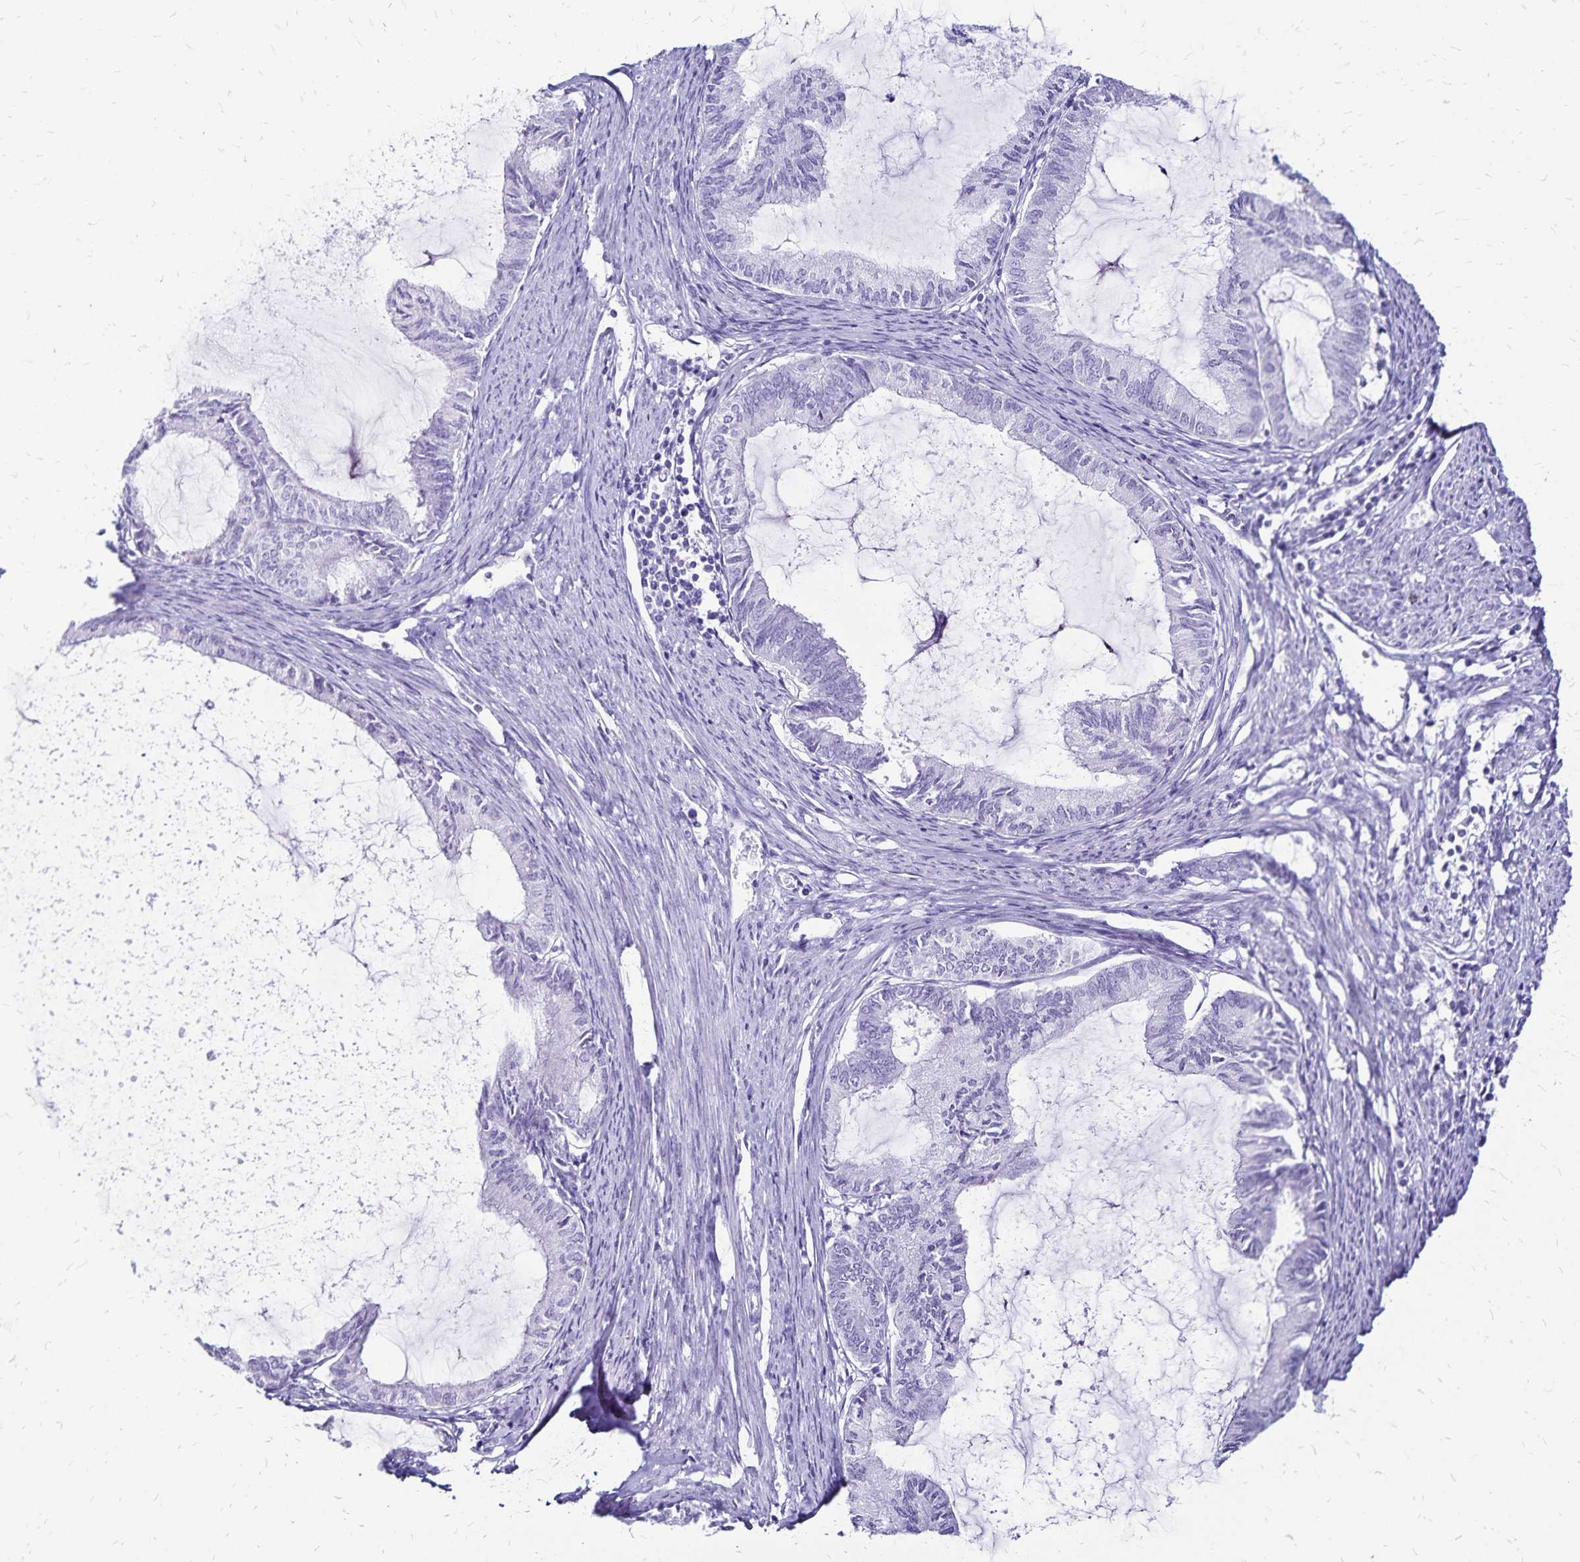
{"staining": {"intensity": "negative", "quantity": "none", "location": "none"}, "tissue": "endometrial cancer", "cell_type": "Tumor cells", "image_type": "cancer", "snomed": [{"axis": "morphology", "description": "Adenocarcinoma, NOS"}, {"axis": "topography", "description": "Endometrium"}], "caption": "Tumor cells are negative for protein expression in human adenocarcinoma (endometrial). The staining was performed using DAB to visualize the protein expression in brown, while the nuclei were stained in blue with hematoxylin (Magnification: 20x).", "gene": "LIN28B", "patient": {"sex": "female", "age": 86}}